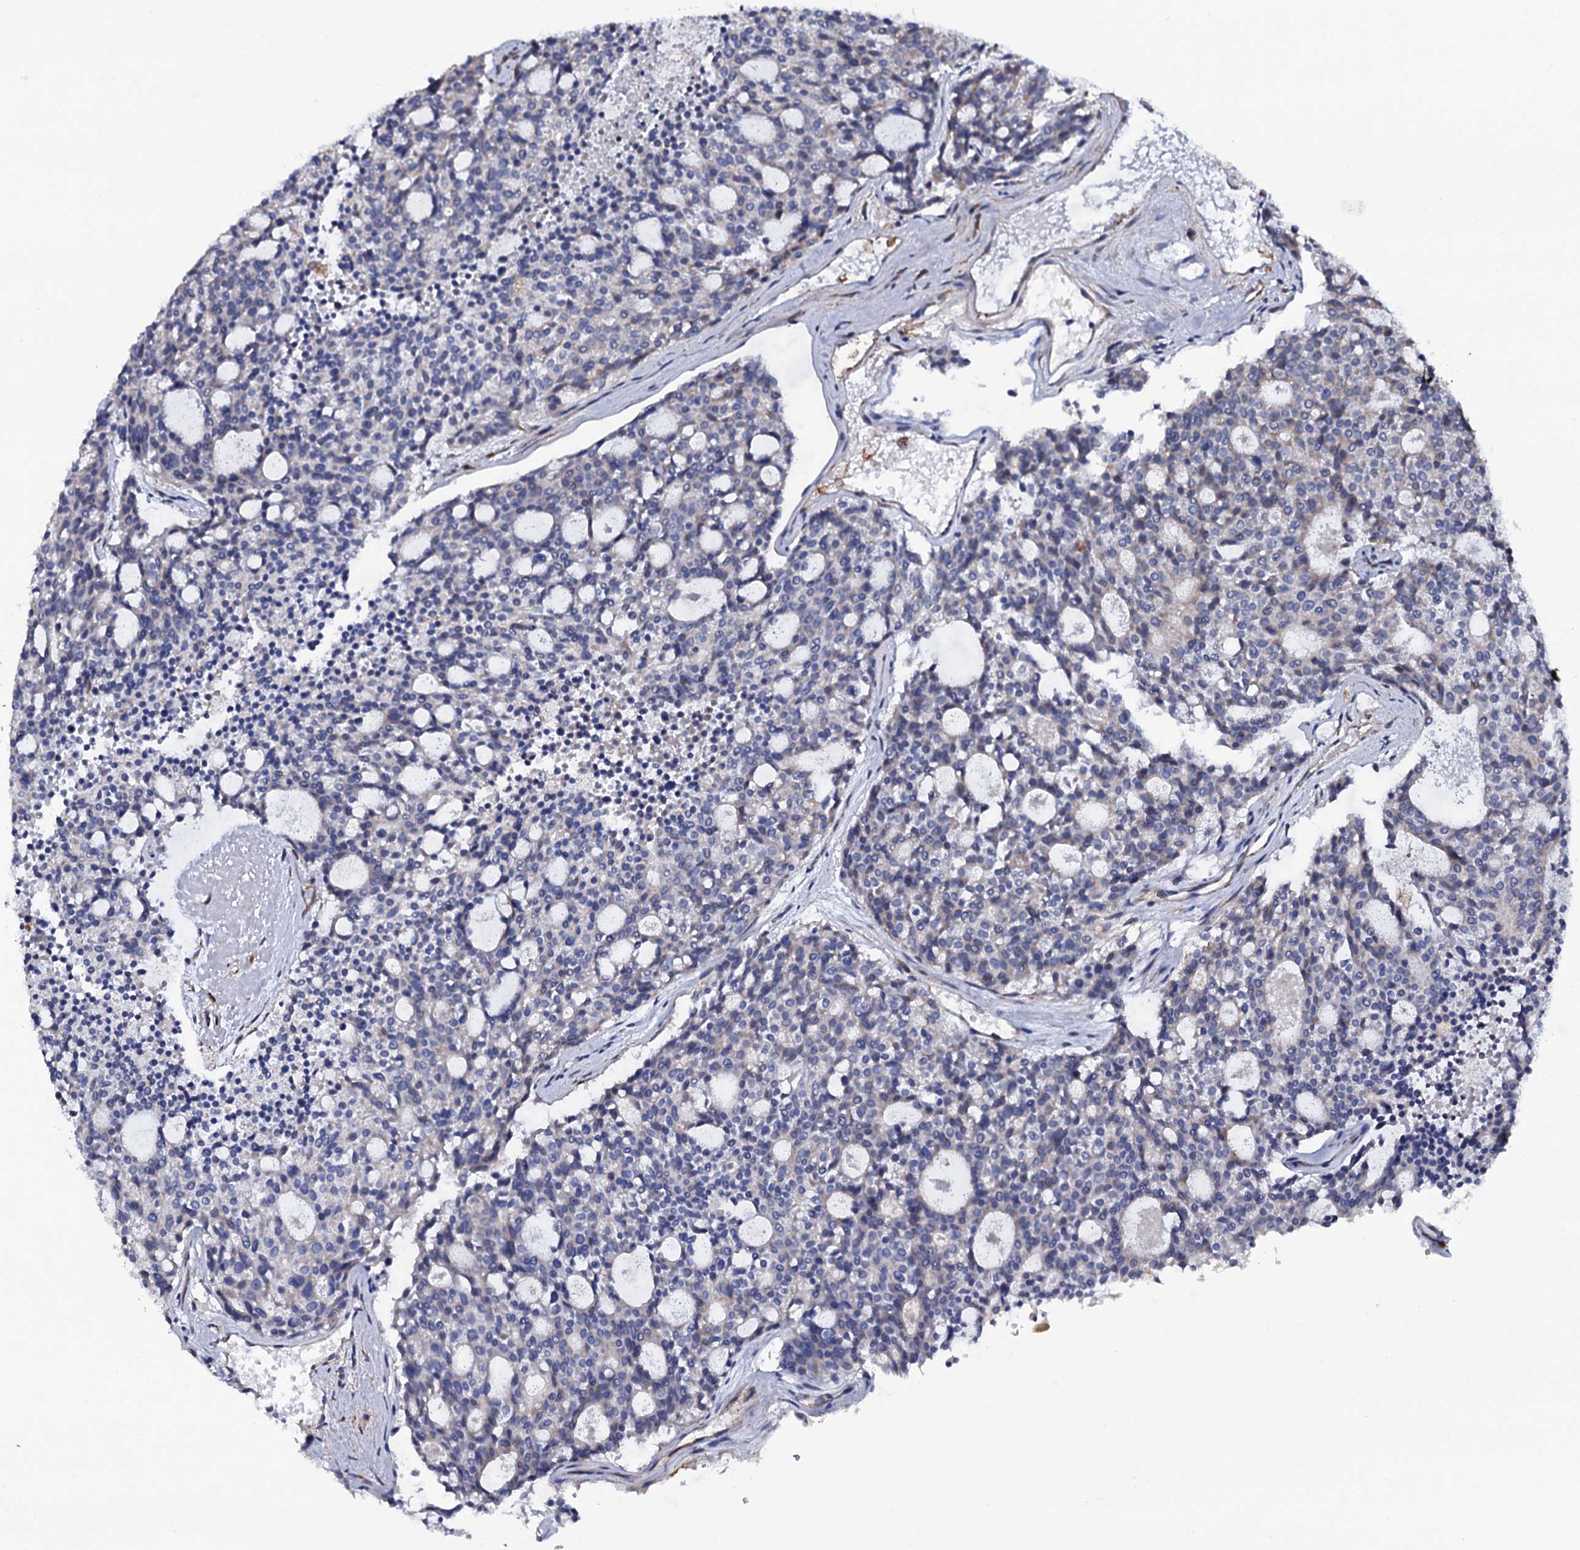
{"staining": {"intensity": "negative", "quantity": "none", "location": "none"}, "tissue": "carcinoid", "cell_type": "Tumor cells", "image_type": "cancer", "snomed": [{"axis": "morphology", "description": "Carcinoid, malignant, NOS"}, {"axis": "topography", "description": "Pancreas"}], "caption": "Carcinoid stained for a protein using immunohistochemistry (IHC) displays no staining tumor cells.", "gene": "TTC23", "patient": {"sex": "female", "age": 54}}